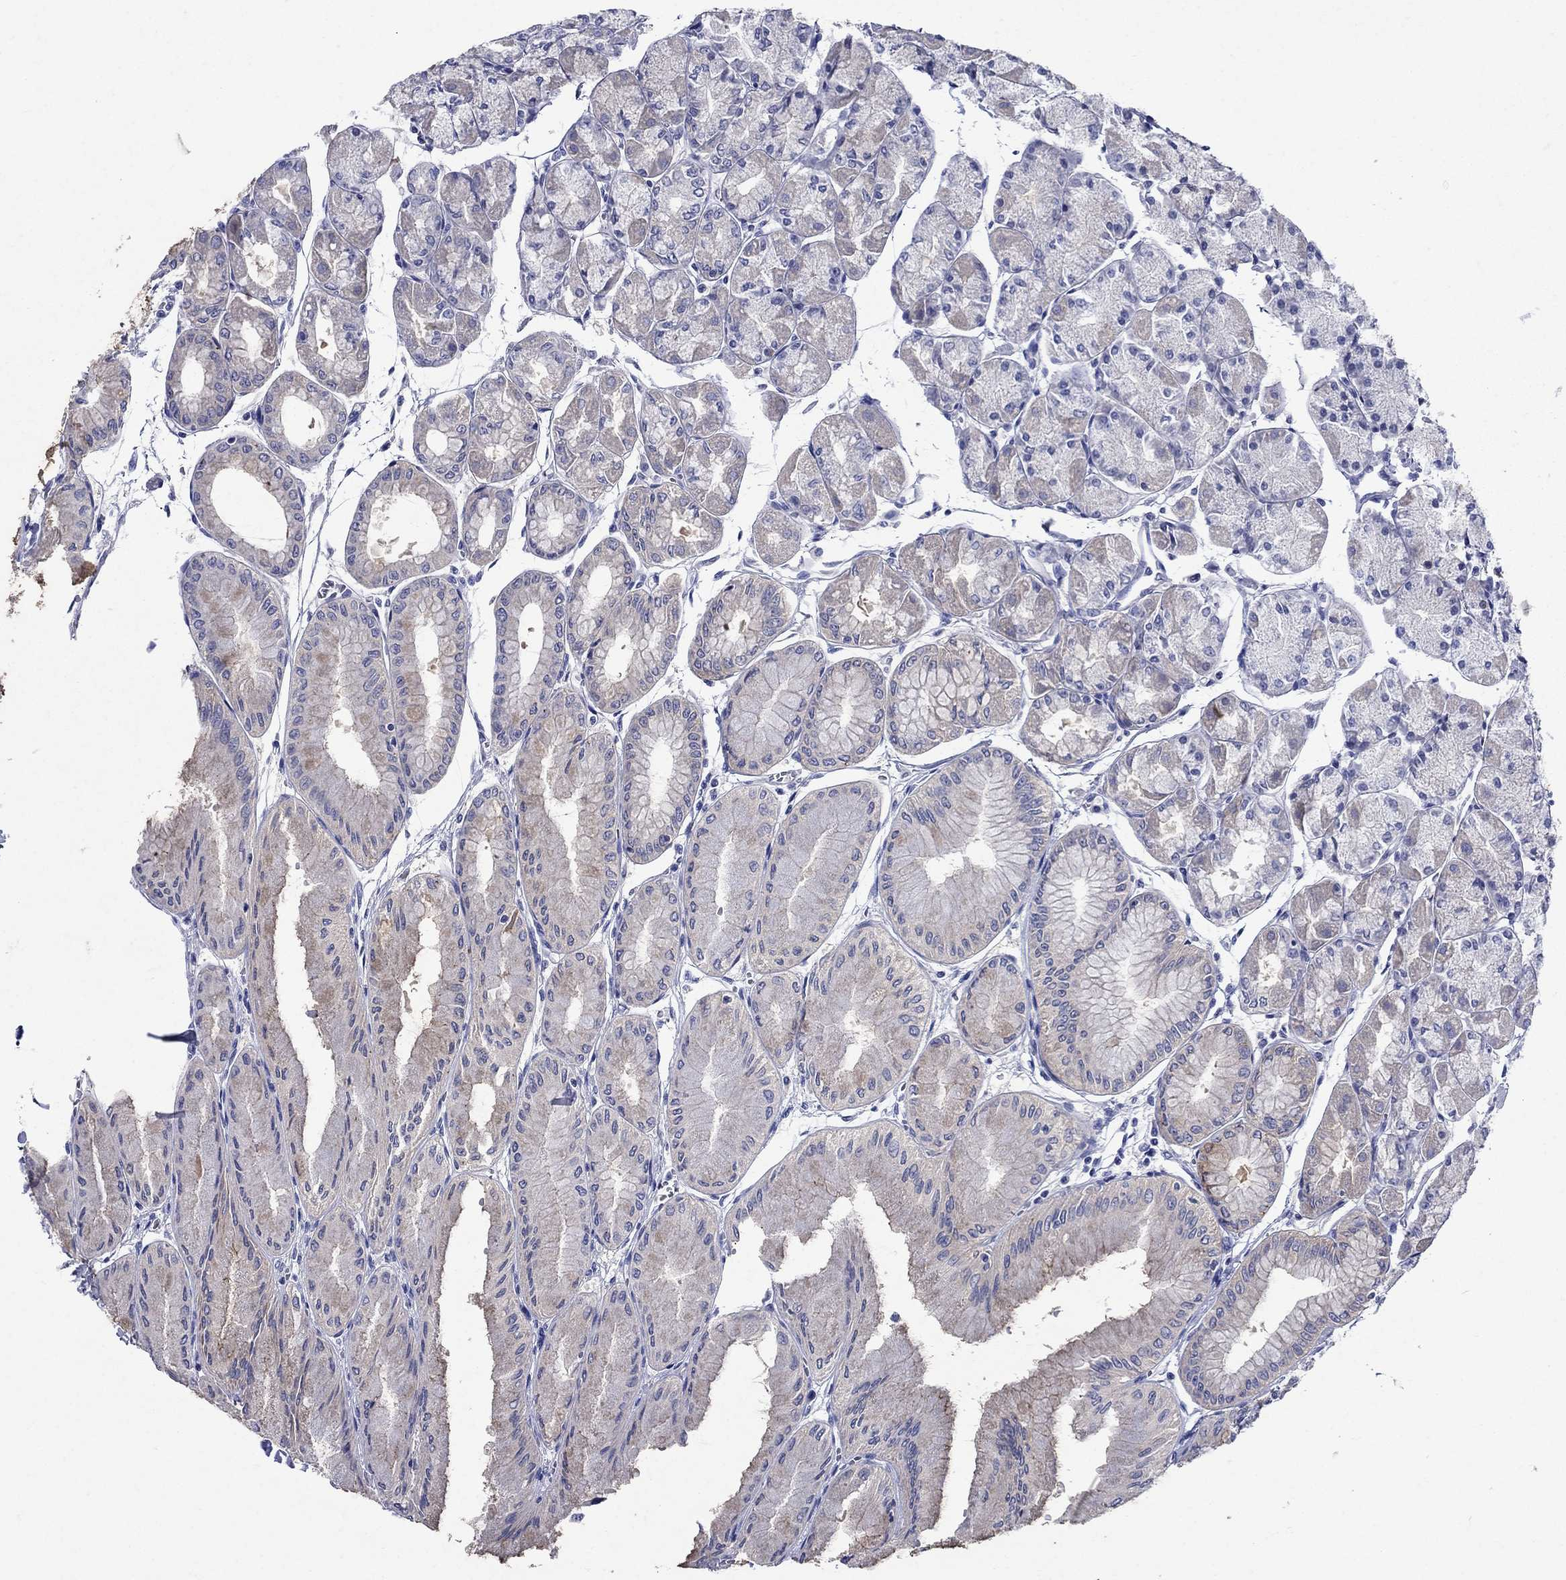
{"staining": {"intensity": "negative", "quantity": "none", "location": "none"}, "tissue": "stomach", "cell_type": "Glandular cells", "image_type": "normal", "snomed": [{"axis": "morphology", "description": "Normal tissue, NOS"}, {"axis": "topography", "description": "Stomach, upper"}], "caption": "Immunohistochemistry (IHC) of normal human stomach reveals no expression in glandular cells.", "gene": "SULT2B1", "patient": {"sex": "male", "age": 60}}